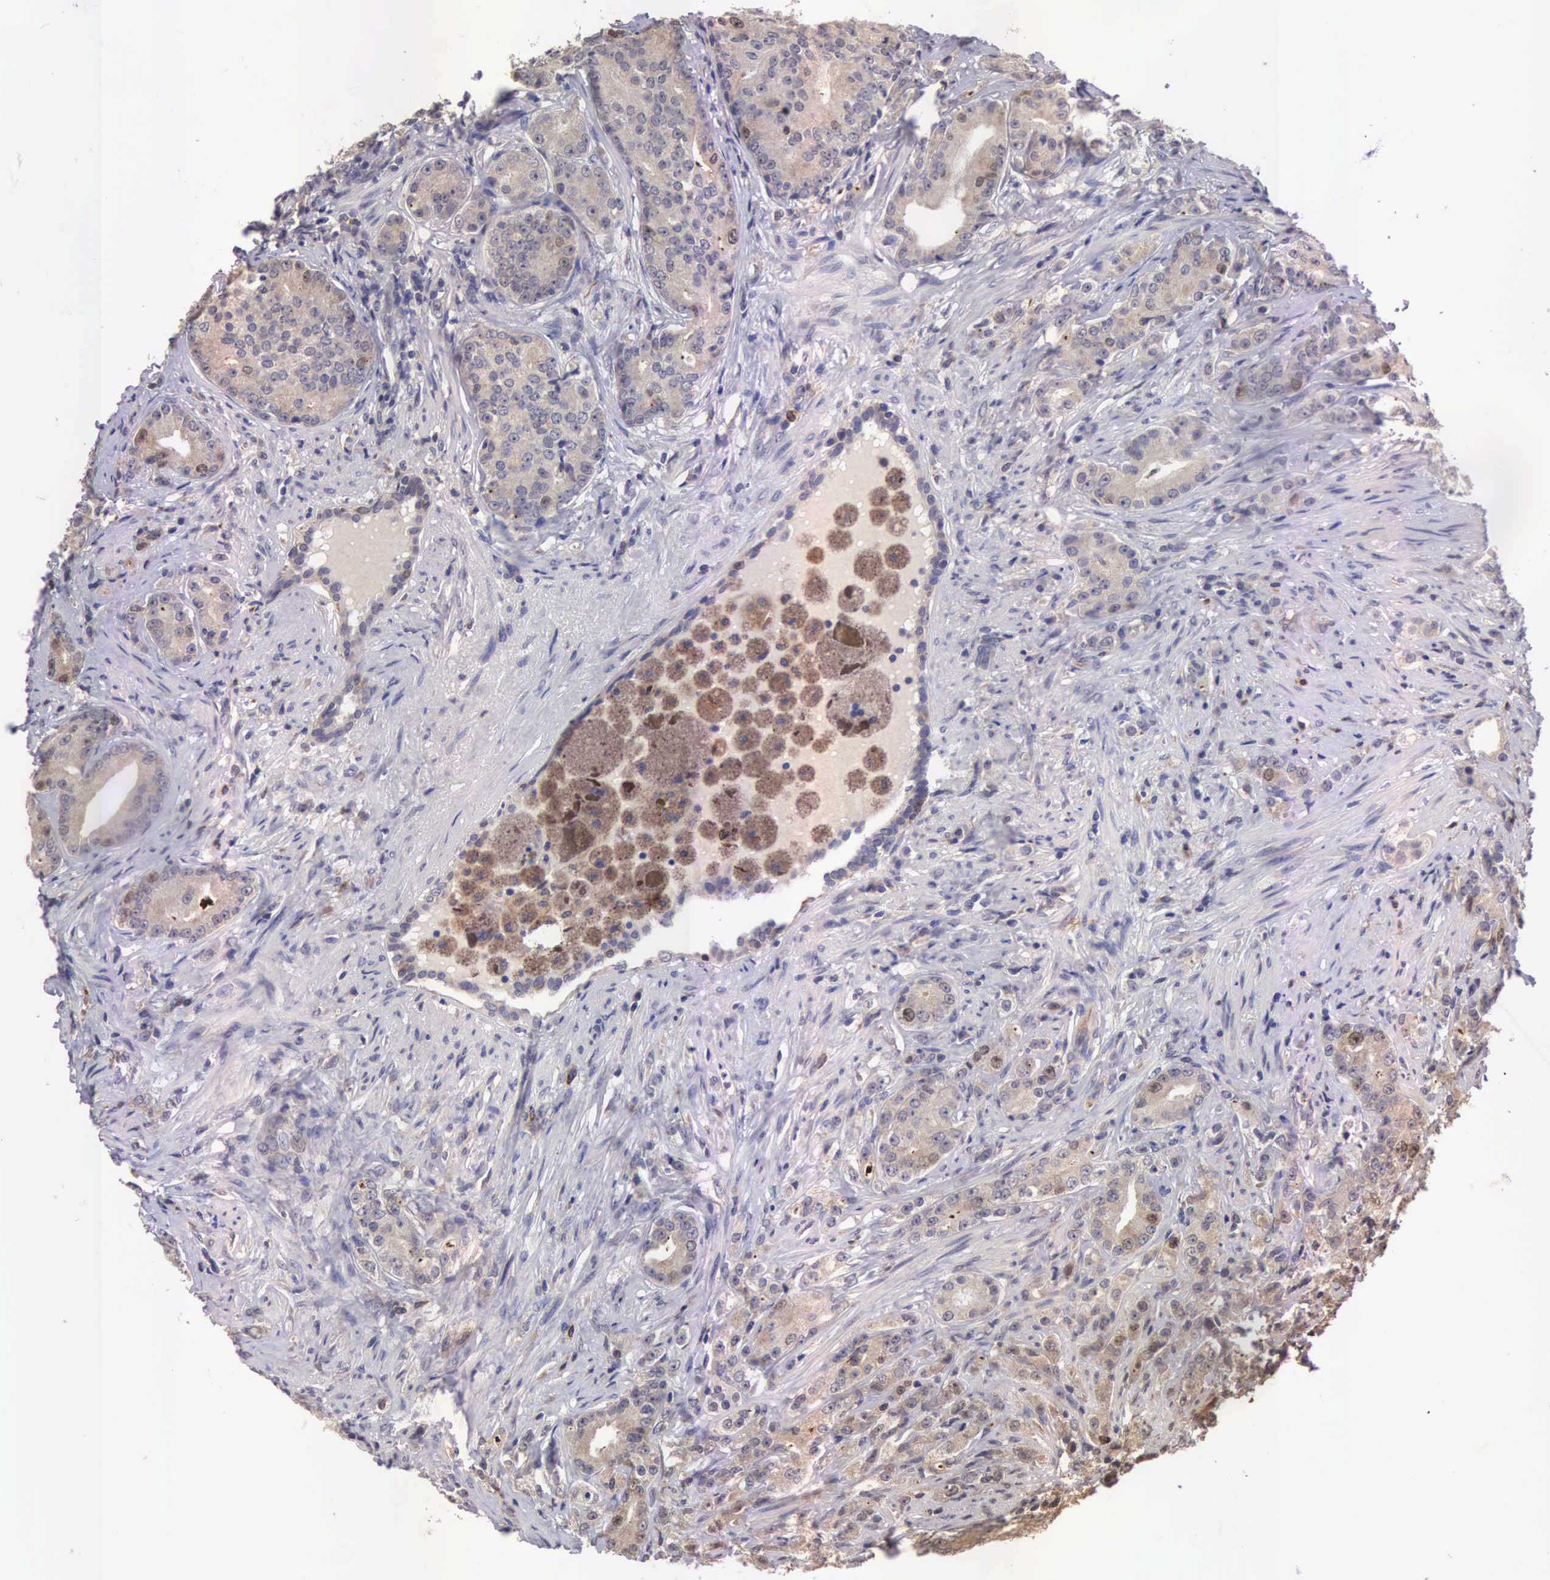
{"staining": {"intensity": "weak", "quantity": ">75%", "location": "cytoplasmic/membranous"}, "tissue": "prostate cancer", "cell_type": "Tumor cells", "image_type": "cancer", "snomed": [{"axis": "morphology", "description": "Adenocarcinoma, Medium grade"}, {"axis": "topography", "description": "Prostate"}], "caption": "This micrograph exhibits prostate cancer (medium-grade adenocarcinoma) stained with IHC to label a protein in brown. The cytoplasmic/membranous of tumor cells show weak positivity for the protein. Nuclei are counter-stained blue.", "gene": "CDC45", "patient": {"sex": "male", "age": 59}}